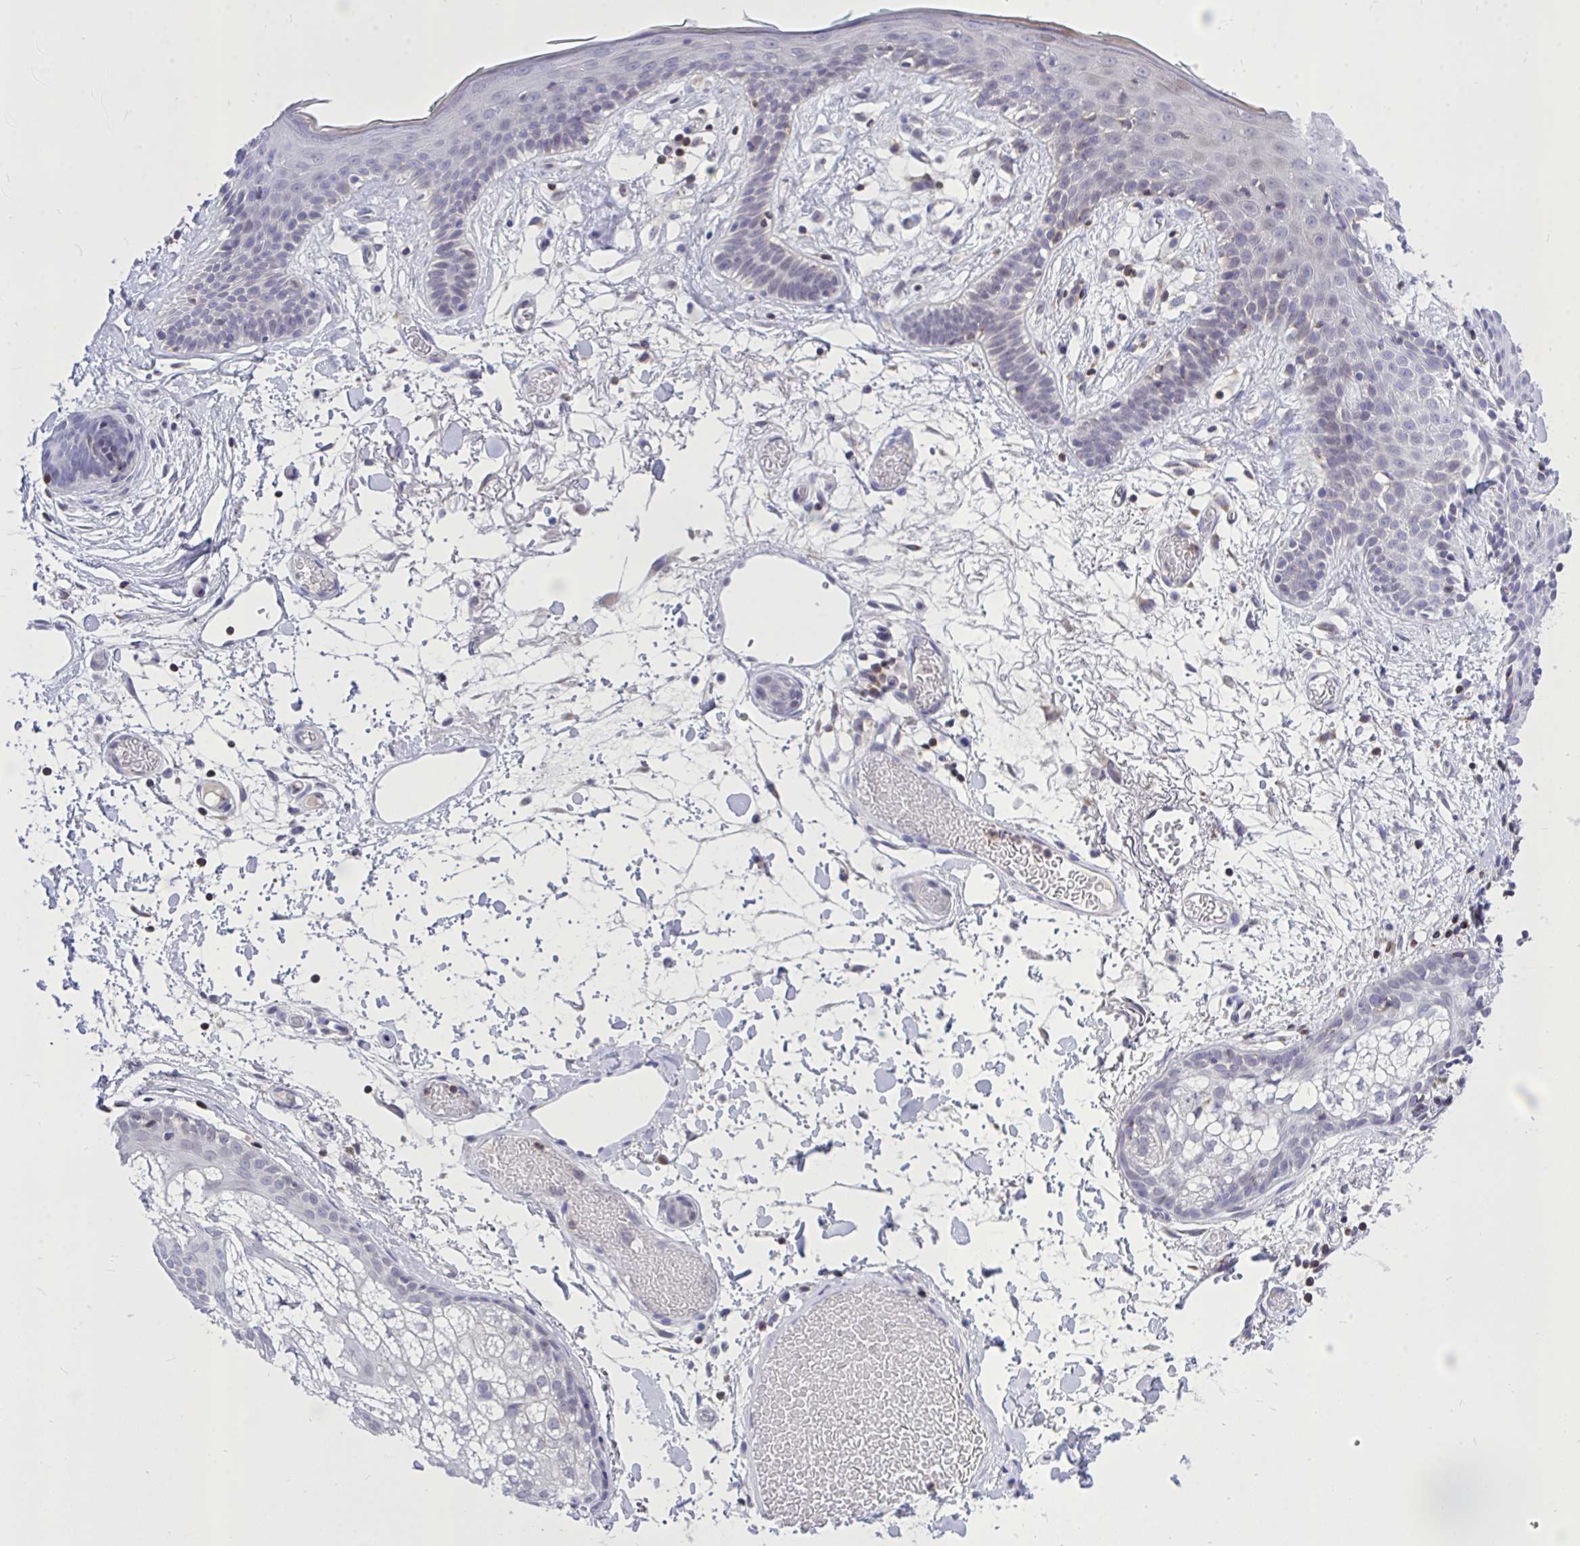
{"staining": {"intensity": "negative", "quantity": "none", "location": "none"}, "tissue": "skin", "cell_type": "Fibroblasts", "image_type": "normal", "snomed": [{"axis": "morphology", "description": "Normal tissue, NOS"}, {"axis": "topography", "description": "Skin"}], "caption": "IHC micrograph of benign skin stained for a protein (brown), which demonstrates no expression in fibroblasts.", "gene": "CXCL8", "patient": {"sex": "male", "age": 79}}